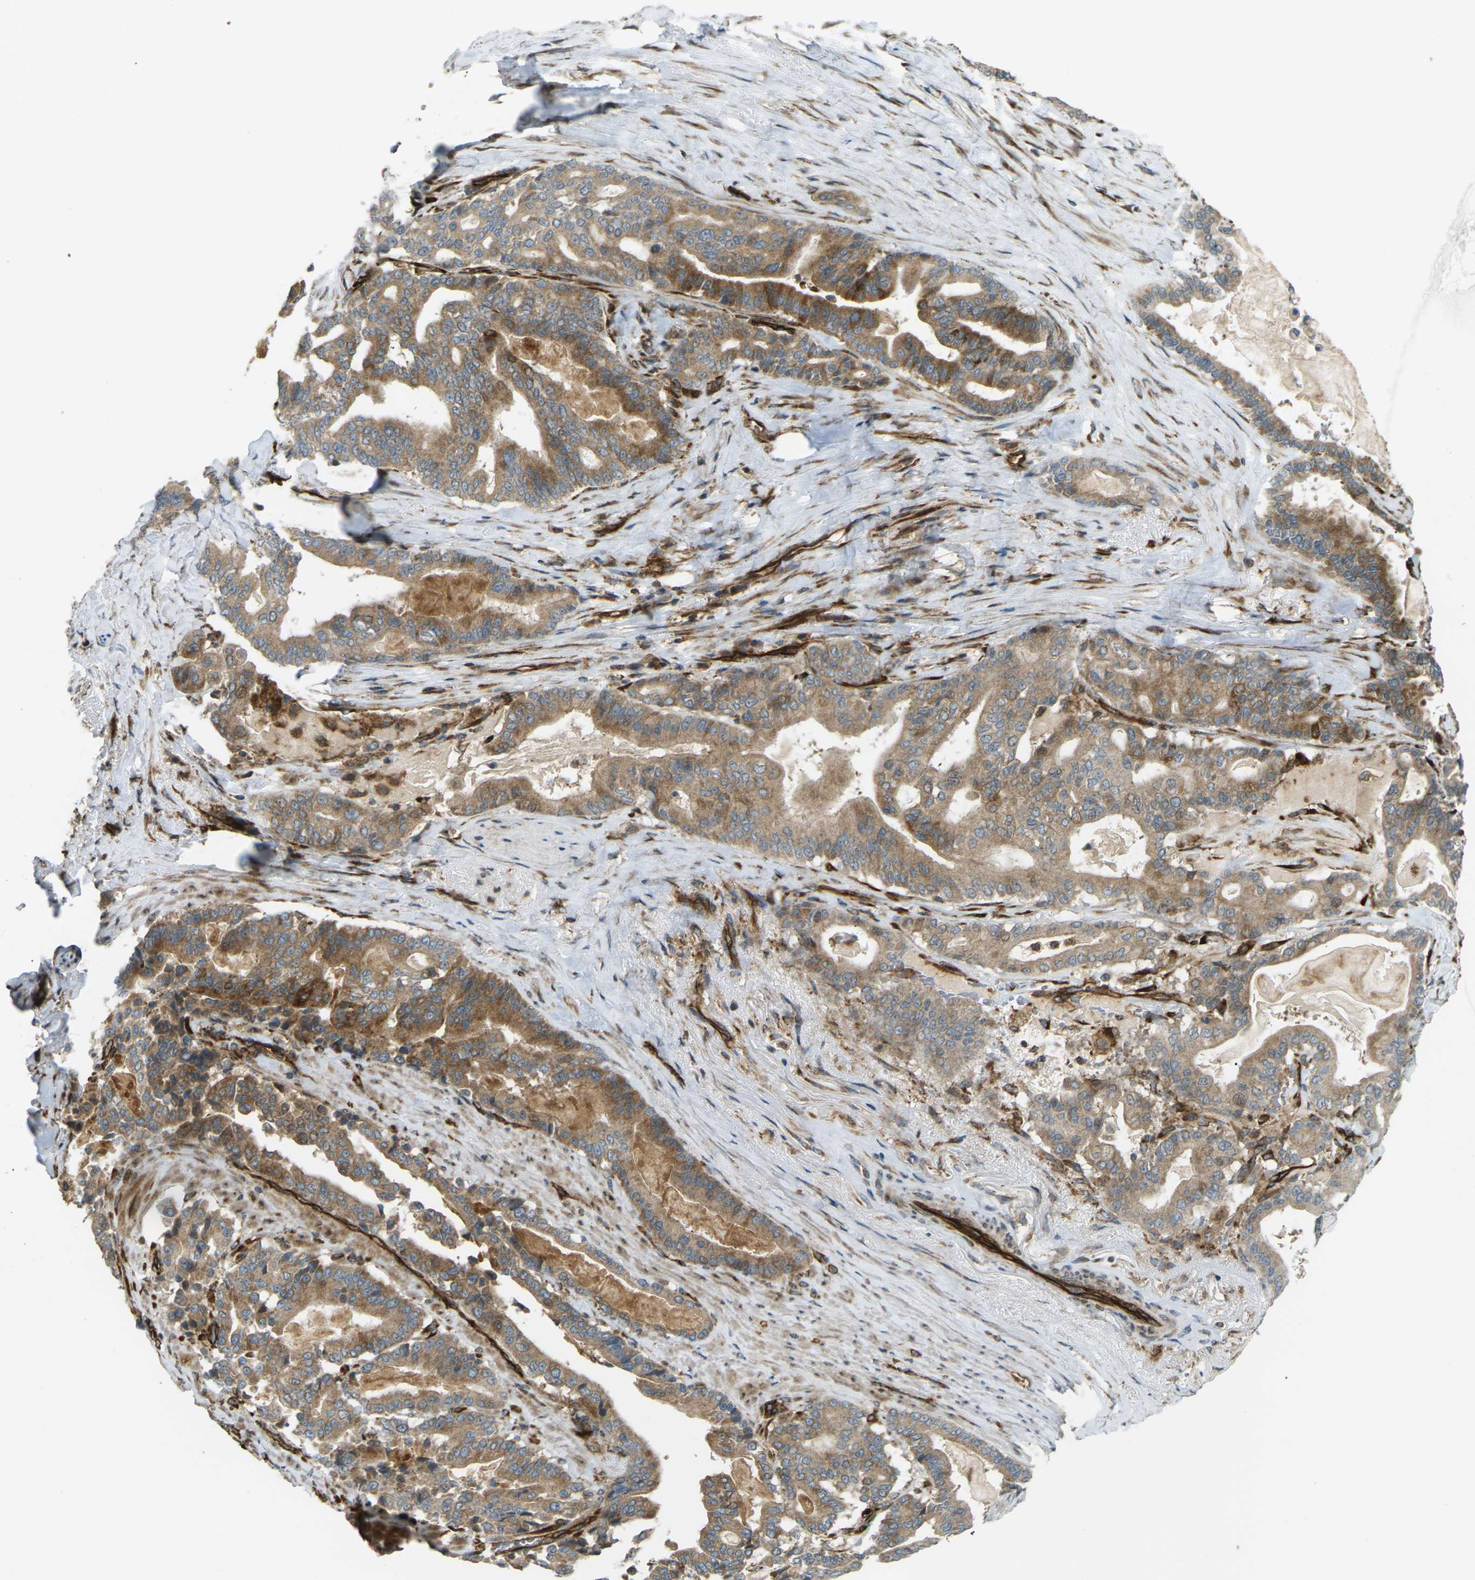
{"staining": {"intensity": "moderate", "quantity": ">75%", "location": "cytoplasmic/membranous"}, "tissue": "pancreatic cancer", "cell_type": "Tumor cells", "image_type": "cancer", "snomed": [{"axis": "morphology", "description": "Adenocarcinoma, NOS"}, {"axis": "topography", "description": "Pancreas"}], "caption": "Pancreatic adenocarcinoma stained for a protein (brown) shows moderate cytoplasmic/membranous positive staining in approximately >75% of tumor cells.", "gene": "S1PR1", "patient": {"sex": "male", "age": 63}}